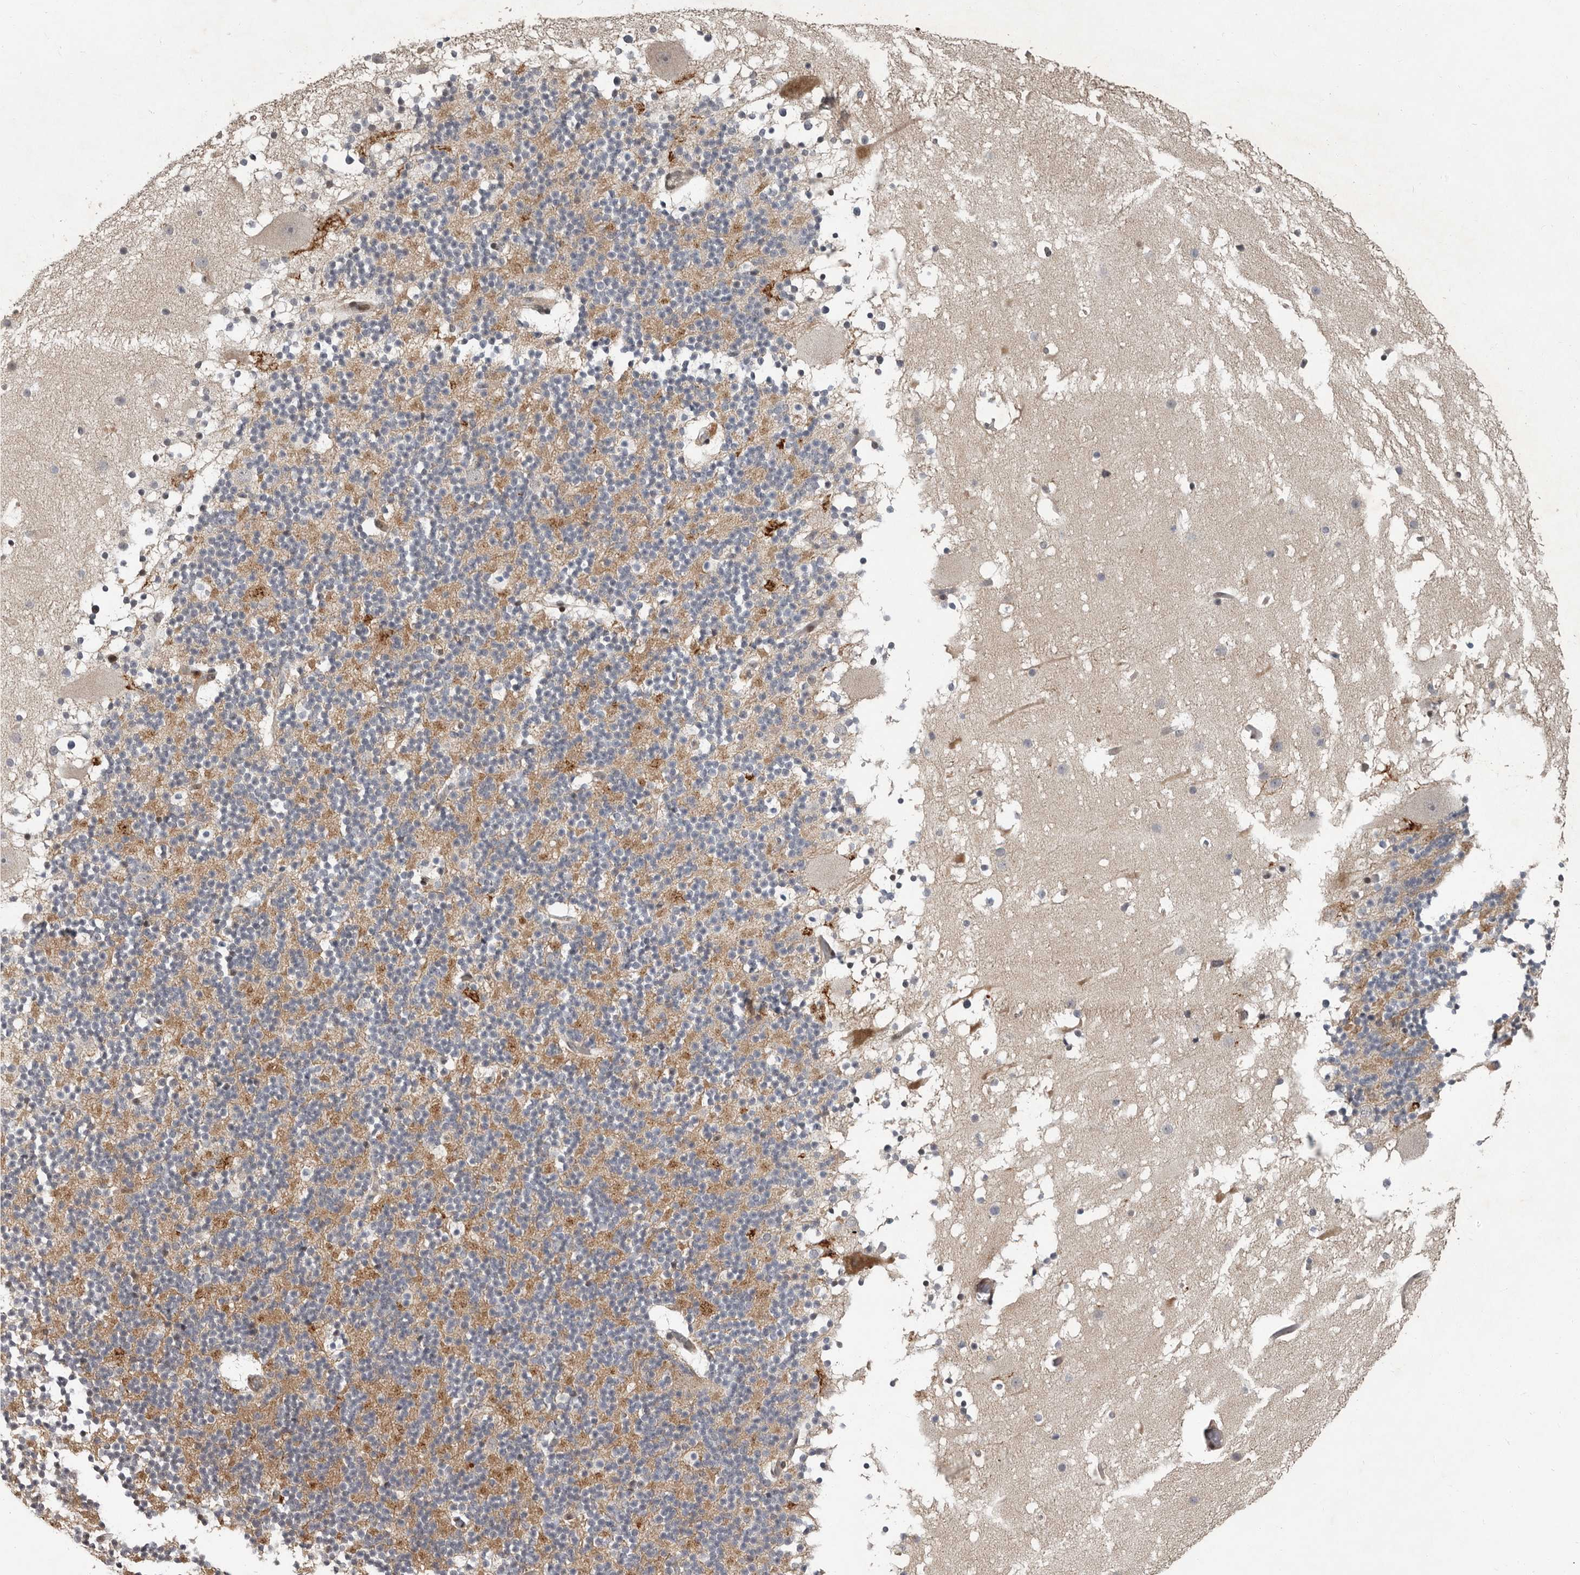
{"staining": {"intensity": "moderate", "quantity": "<25%", "location": "cytoplasmic/membranous,nuclear"}, "tissue": "cerebellum", "cell_type": "Cells in granular layer", "image_type": "normal", "snomed": [{"axis": "morphology", "description": "Normal tissue, NOS"}, {"axis": "topography", "description": "Cerebellum"}], "caption": "This is an image of IHC staining of unremarkable cerebellum, which shows moderate positivity in the cytoplasmic/membranous,nuclear of cells in granular layer.", "gene": "RABIF", "patient": {"sex": "male", "age": 57}}